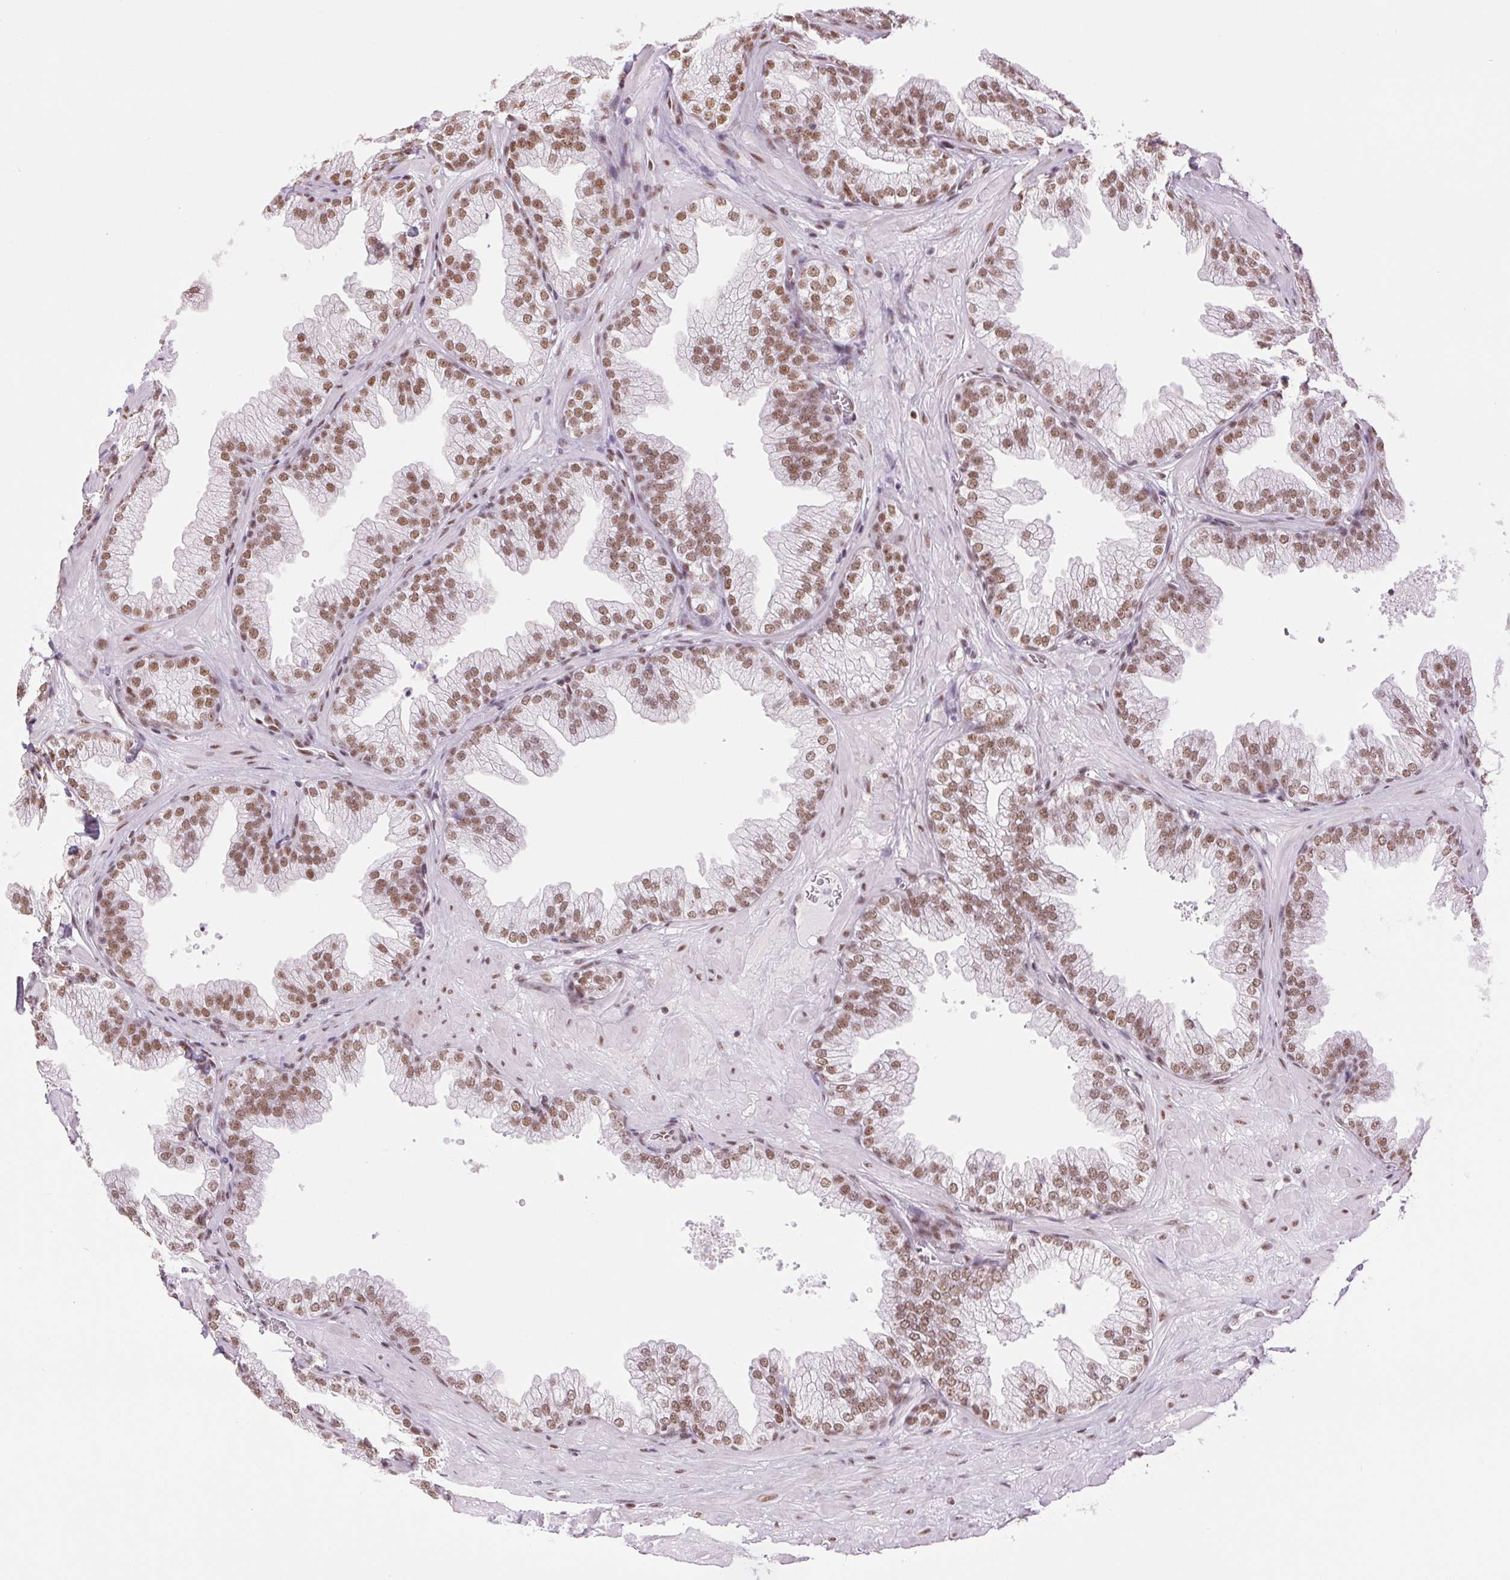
{"staining": {"intensity": "moderate", "quantity": ">75%", "location": "nuclear"}, "tissue": "prostate", "cell_type": "Glandular cells", "image_type": "normal", "snomed": [{"axis": "morphology", "description": "Normal tissue, NOS"}, {"axis": "topography", "description": "Prostate"}], "caption": "About >75% of glandular cells in benign prostate show moderate nuclear protein staining as visualized by brown immunohistochemical staining.", "gene": "ZFR2", "patient": {"sex": "male", "age": 37}}